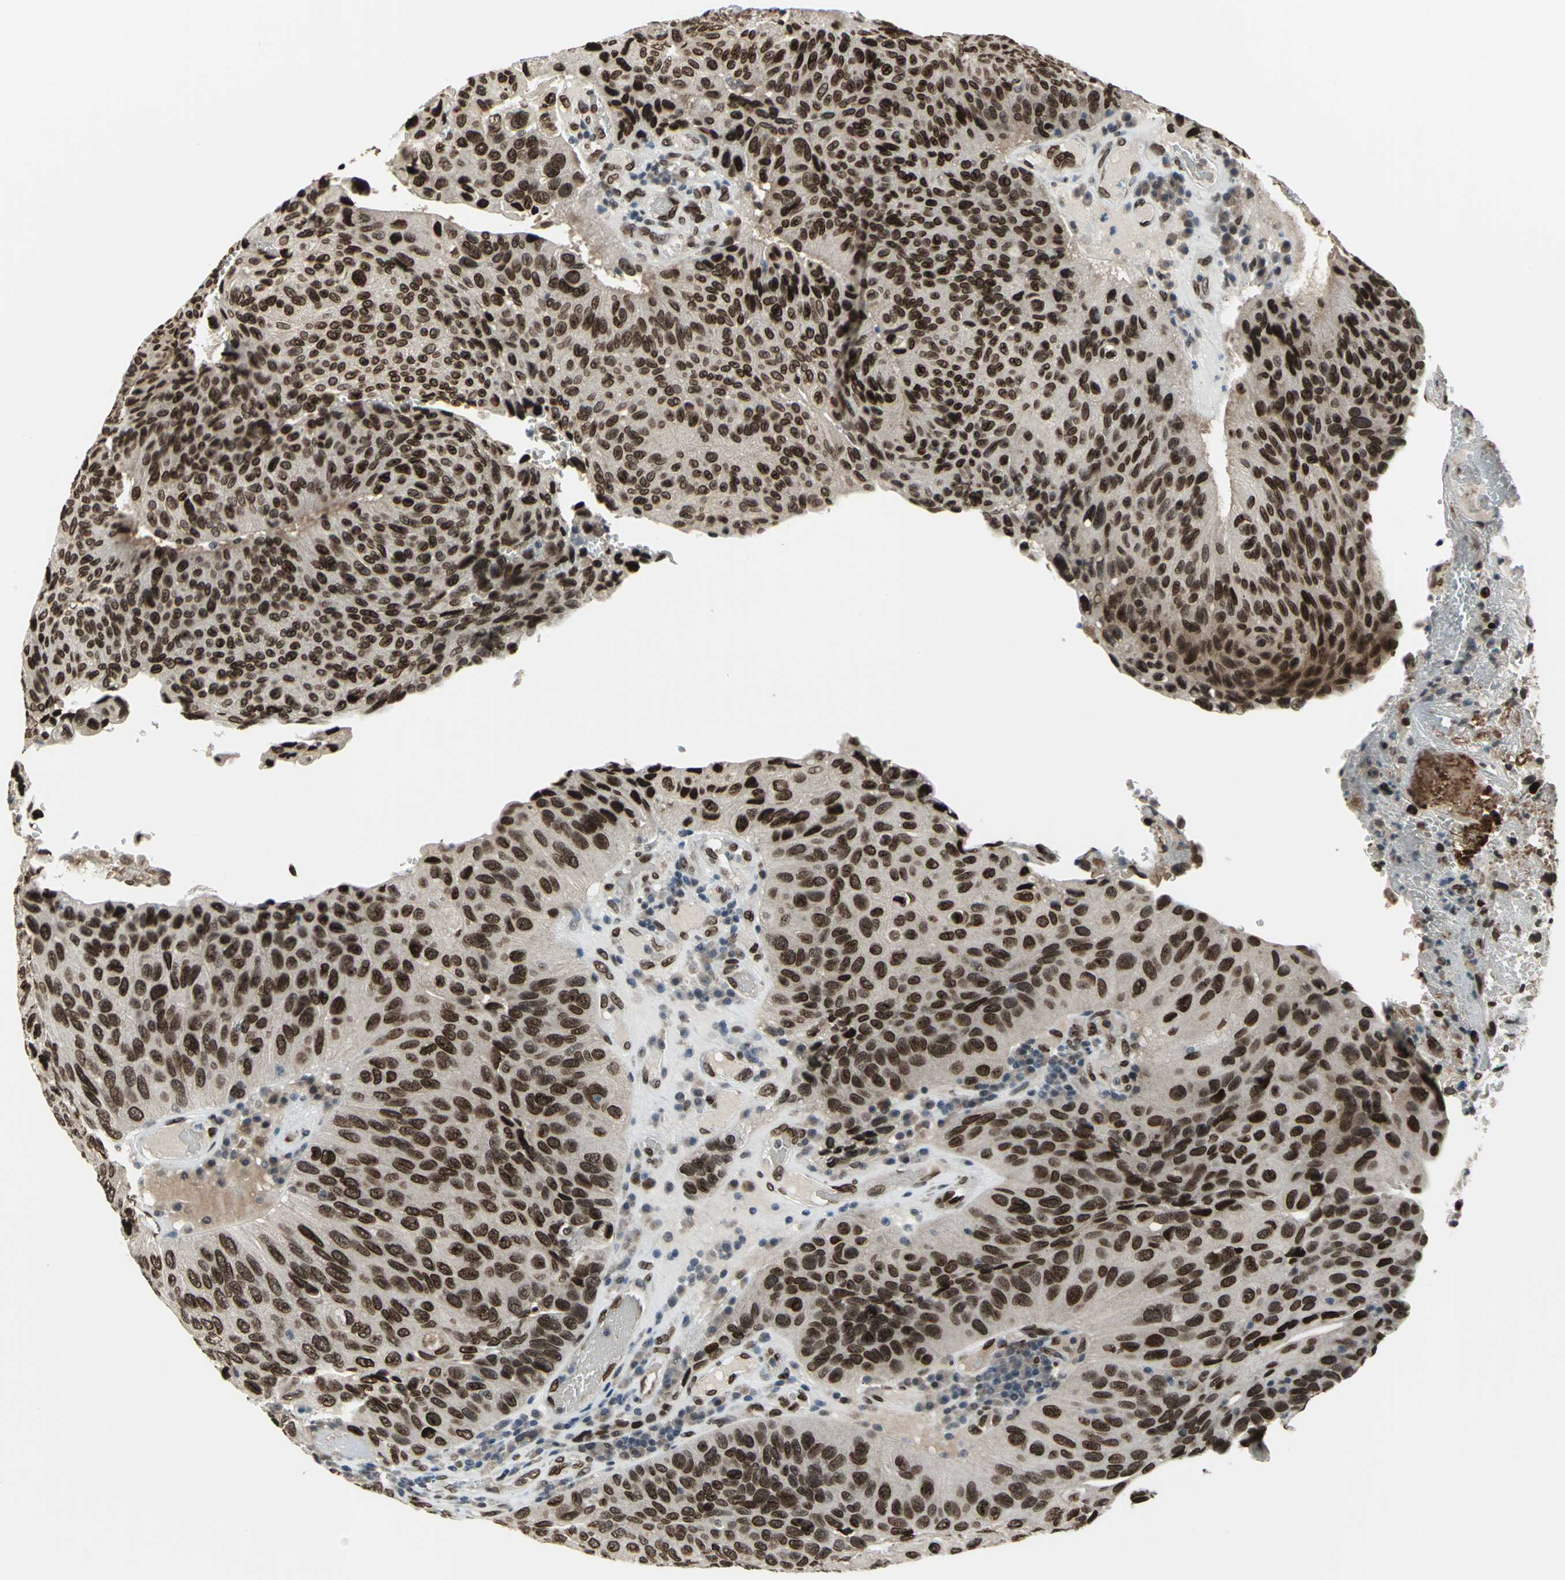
{"staining": {"intensity": "strong", "quantity": ">75%", "location": "cytoplasmic/membranous,nuclear"}, "tissue": "urothelial cancer", "cell_type": "Tumor cells", "image_type": "cancer", "snomed": [{"axis": "morphology", "description": "Urothelial carcinoma, High grade"}, {"axis": "topography", "description": "Urinary bladder"}], "caption": "Brown immunohistochemical staining in urothelial cancer exhibits strong cytoplasmic/membranous and nuclear expression in about >75% of tumor cells.", "gene": "ISY1", "patient": {"sex": "male", "age": 66}}